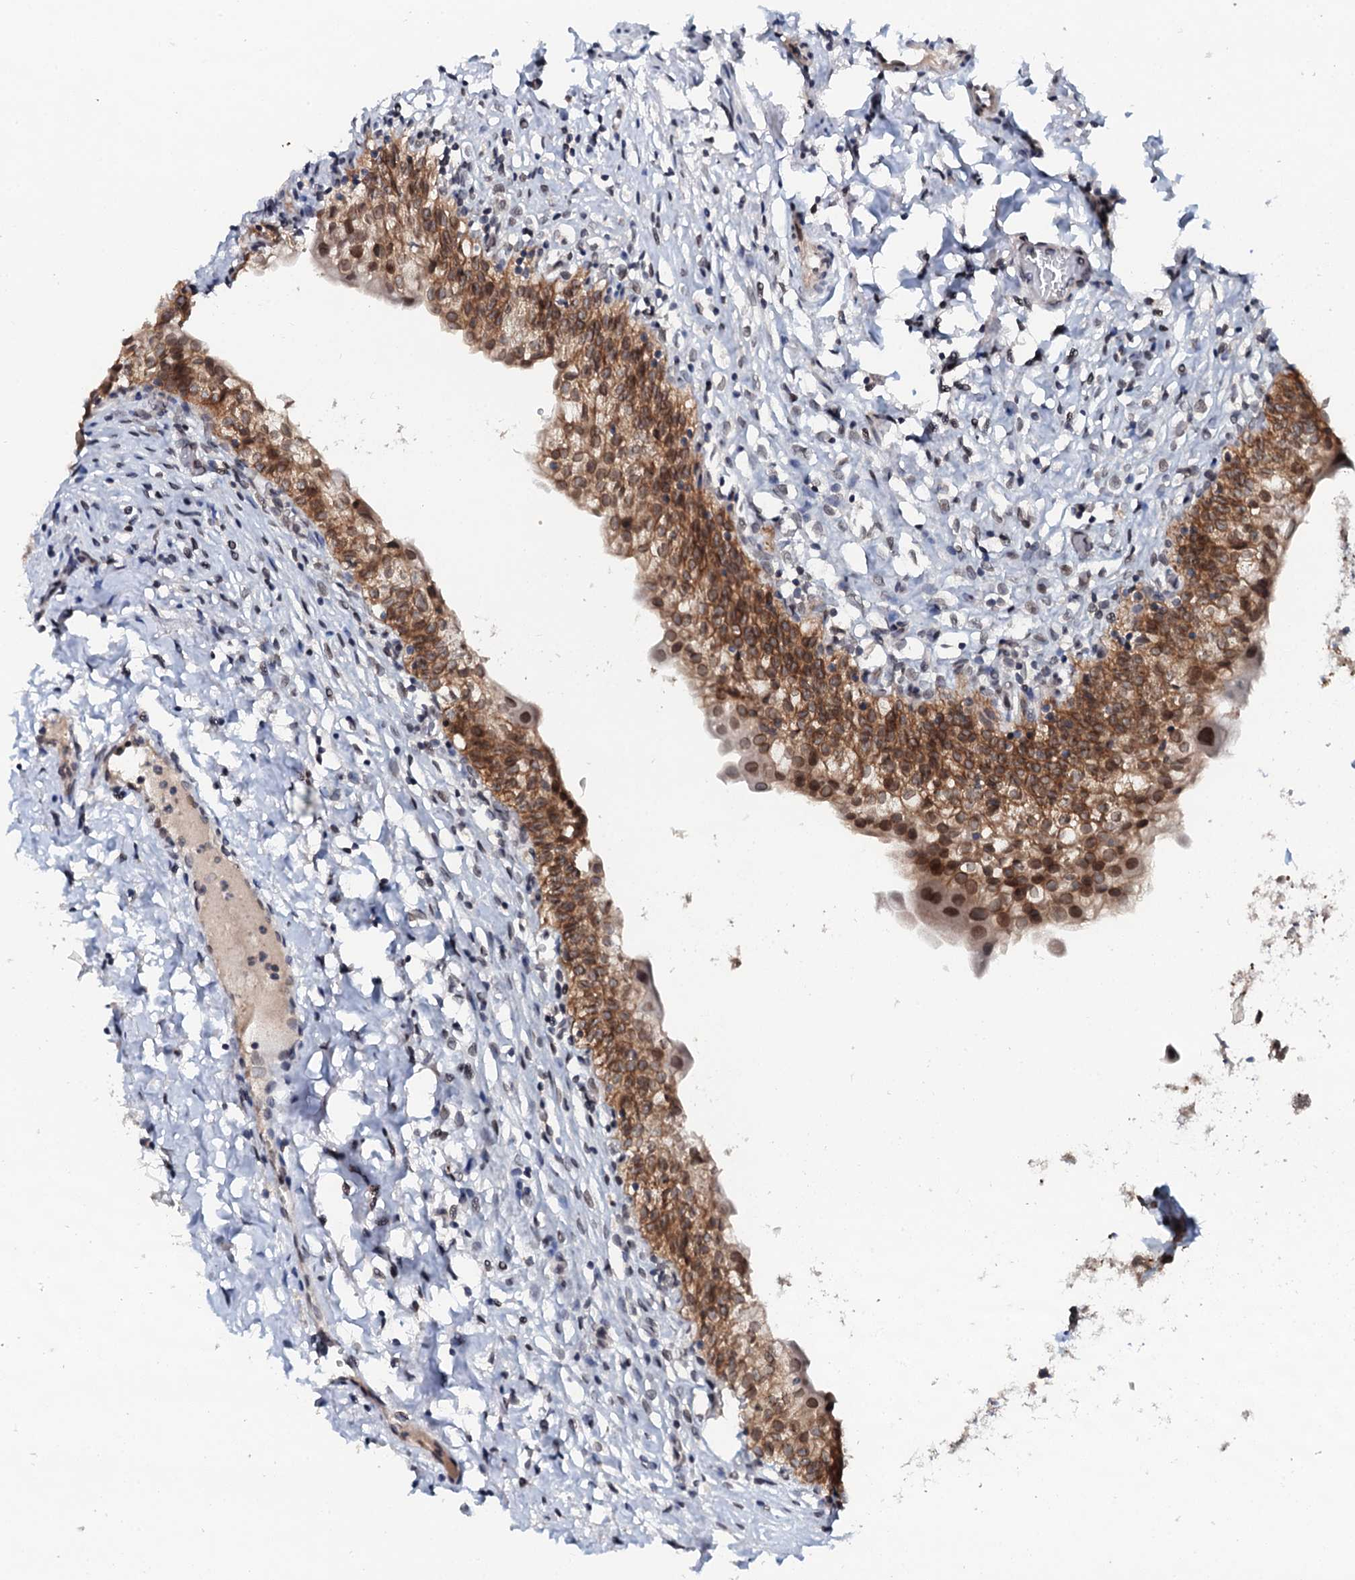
{"staining": {"intensity": "strong", "quantity": ">75%", "location": "cytoplasmic/membranous,nuclear"}, "tissue": "urinary bladder", "cell_type": "Urothelial cells", "image_type": "normal", "snomed": [{"axis": "morphology", "description": "Normal tissue, NOS"}, {"axis": "topography", "description": "Urinary bladder"}], "caption": "About >75% of urothelial cells in benign human urinary bladder show strong cytoplasmic/membranous,nuclear protein staining as visualized by brown immunohistochemical staining.", "gene": "SNTA1", "patient": {"sex": "male", "age": 55}}